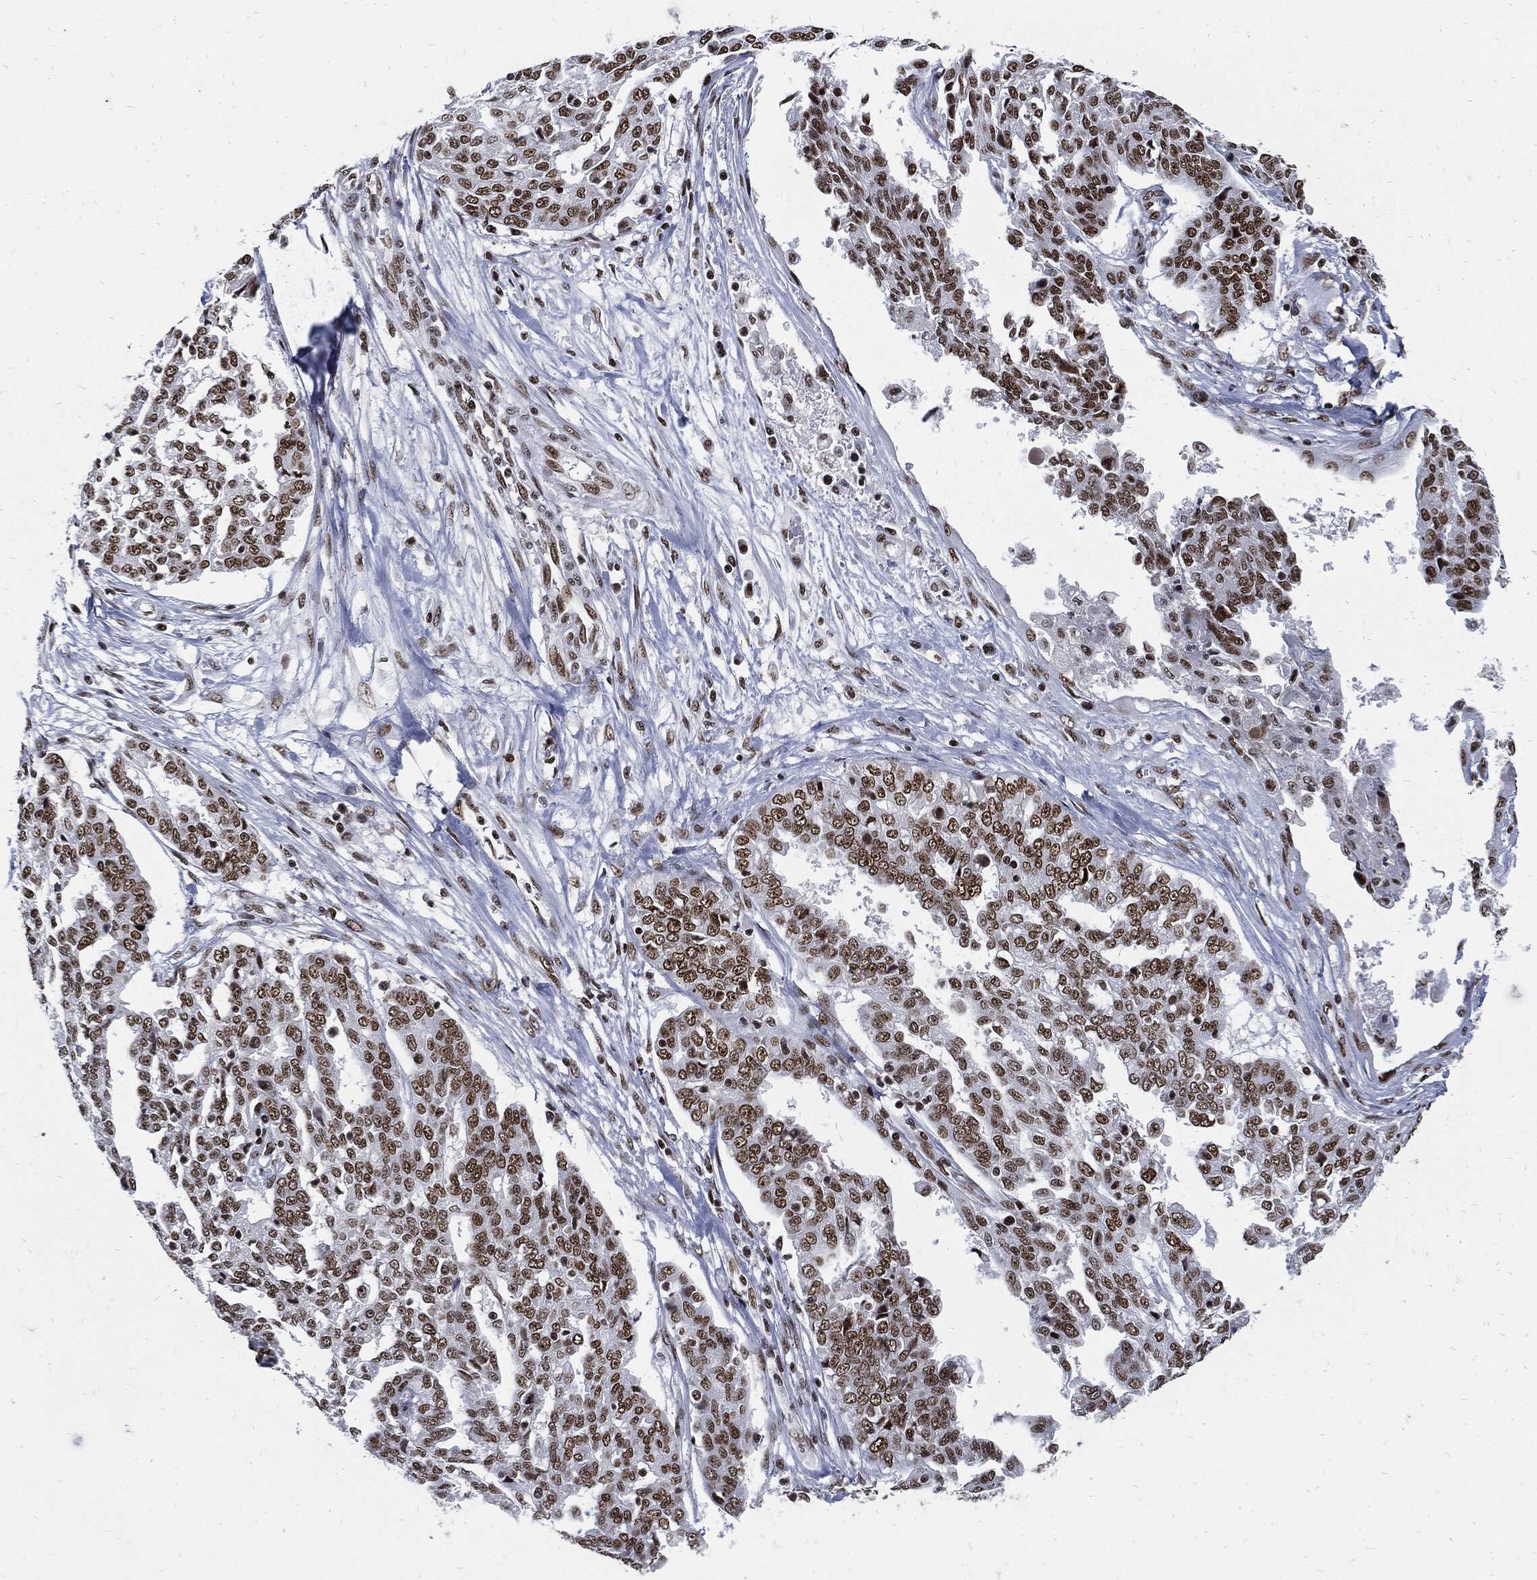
{"staining": {"intensity": "moderate", "quantity": ">75%", "location": "nuclear"}, "tissue": "ovarian cancer", "cell_type": "Tumor cells", "image_type": "cancer", "snomed": [{"axis": "morphology", "description": "Cystadenocarcinoma, serous, NOS"}, {"axis": "topography", "description": "Ovary"}], "caption": "There is medium levels of moderate nuclear staining in tumor cells of serous cystadenocarcinoma (ovarian), as demonstrated by immunohistochemical staining (brown color).", "gene": "TERF2", "patient": {"sex": "female", "age": 67}}